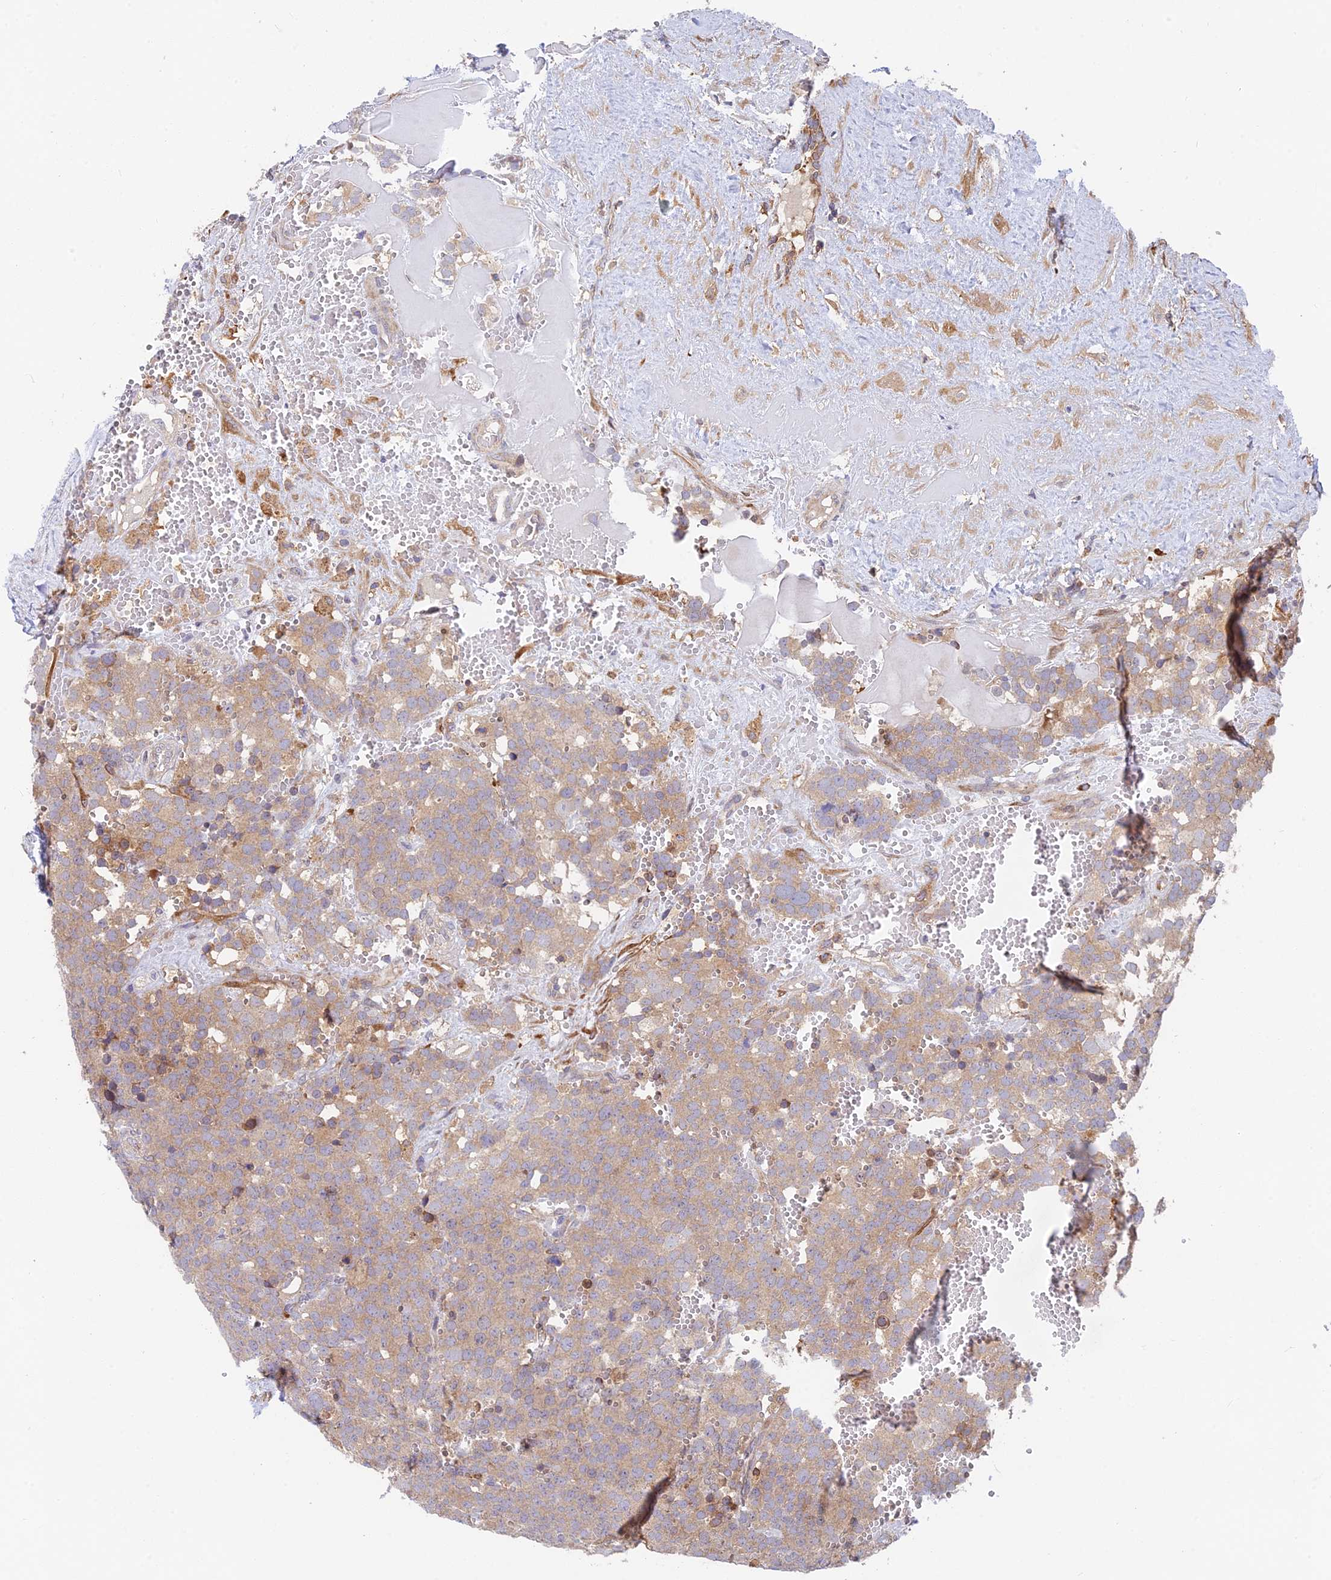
{"staining": {"intensity": "weak", "quantity": ">75%", "location": "cytoplasmic/membranous"}, "tissue": "testis cancer", "cell_type": "Tumor cells", "image_type": "cancer", "snomed": [{"axis": "morphology", "description": "Seminoma, NOS"}, {"axis": "topography", "description": "Testis"}], "caption": "Testis seminoma tissue reveals weak cytoplasmic/membranous positivity in about >75% of tumor cells (Stains: DAB (3,3'-diaminobenzidine) in brown, nuclei in blue, Microscopy: brightfield microscopy at high magnification).", "gene": "IPO5", "patient": {"sex": "male", "age": 71}}